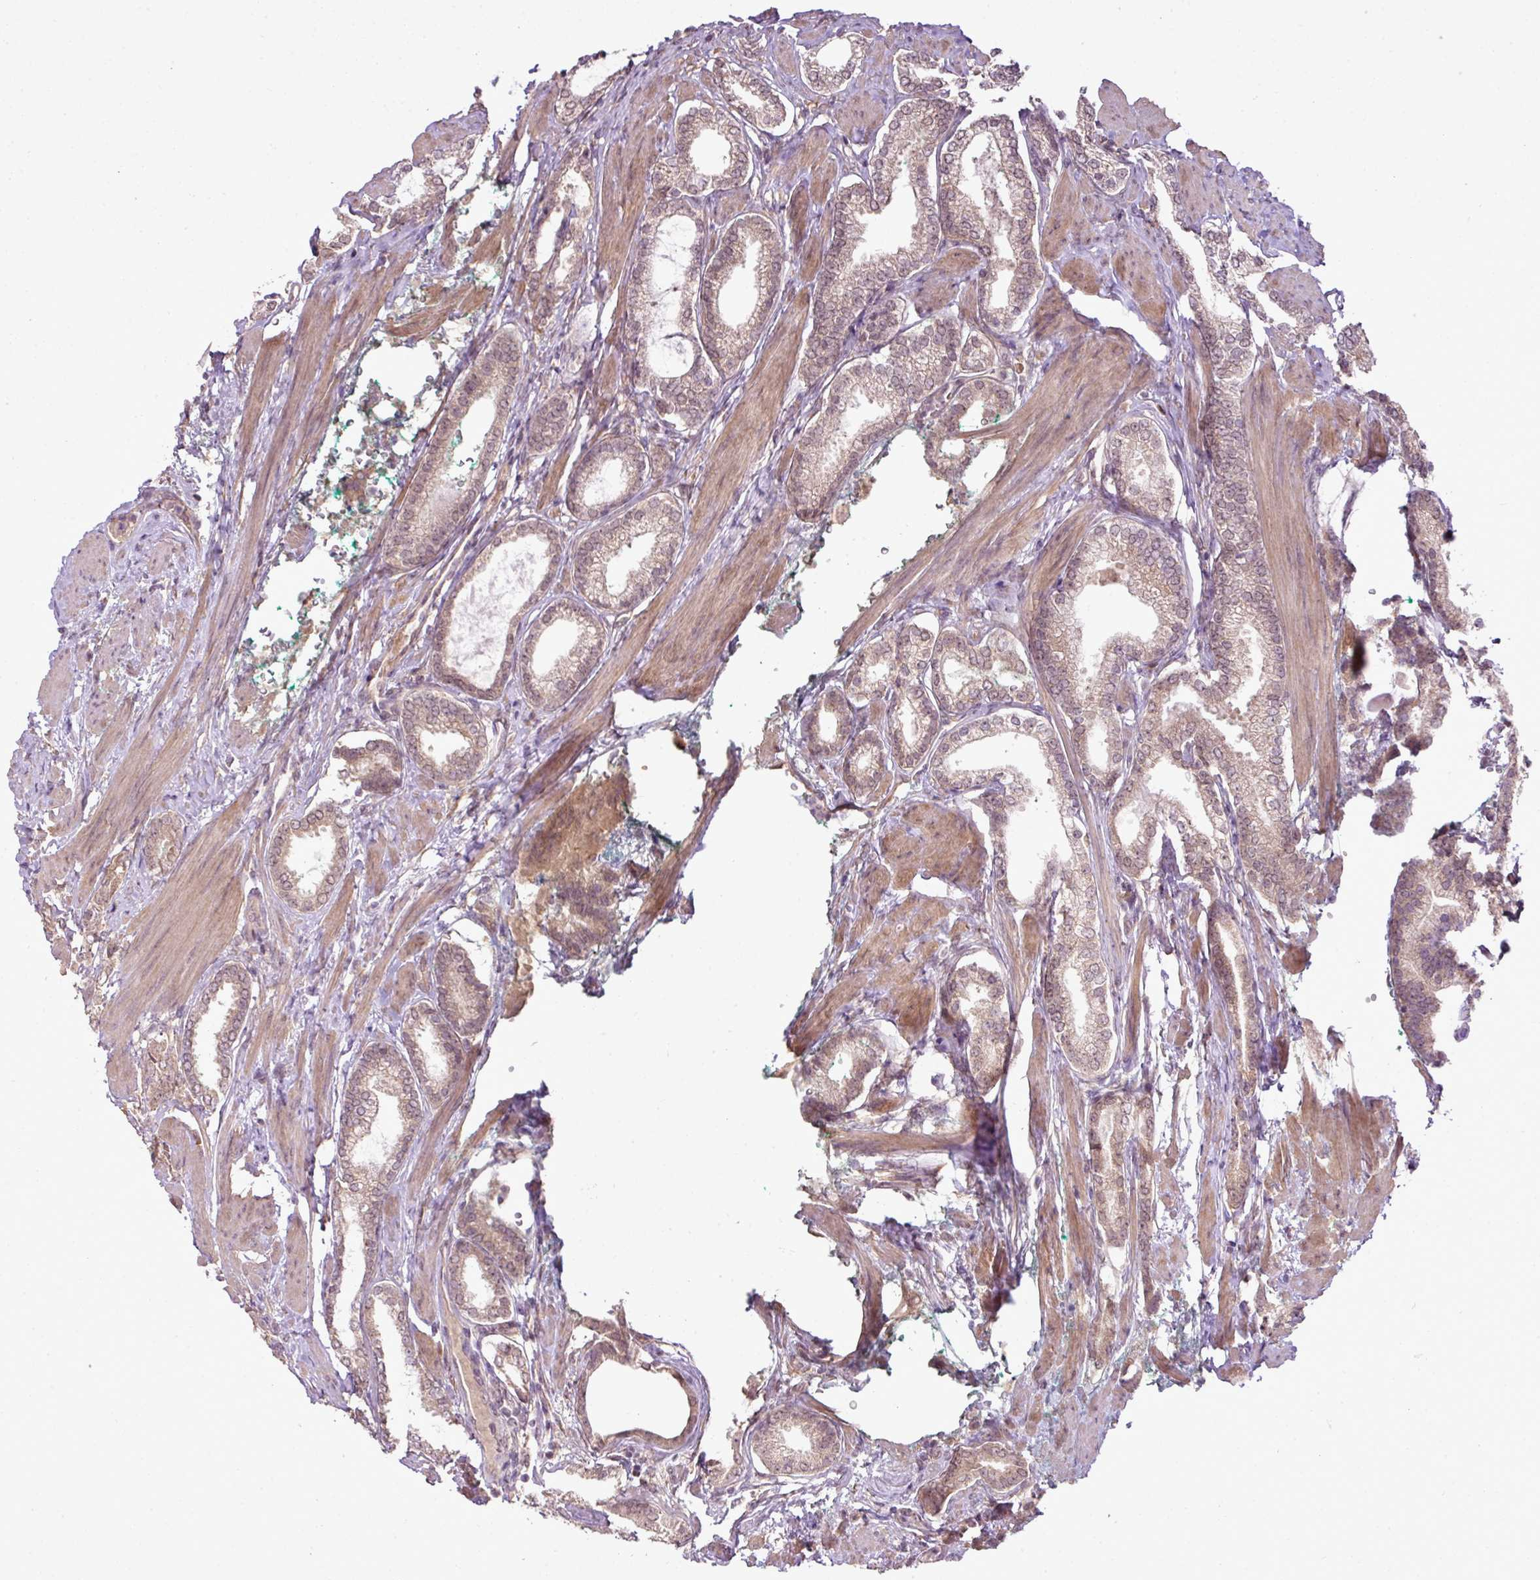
{"staining": {"intensity": "weak", "quantity": "25%-75%", "location": "cytoplasmic/membranous"}, "tissue": "prostate cancer", "cell_type": "Tumor cells", "image_type": "cancer", "snomed": [{"axis": "morphology", "description": "Adenocarcinoma, High grade"}, {"axis": "topography", "description": "Prostate"}], "caption": "Immunohistochemistry staining of prostate cancer, which demonstrates low levels of weak cytoplasmic/membranous staining in about 25%-75% of tumor cells indicating weak cytoplasmic/membranous protein positivity. The staining was performed using DAB (3,3'-diaminobenzidine) (brown) for protein detection and nuclei were counterstained in hematoxylin (blue).", "gene": "DNAAF4", "patient": {"sex": "male", "age": 71}}